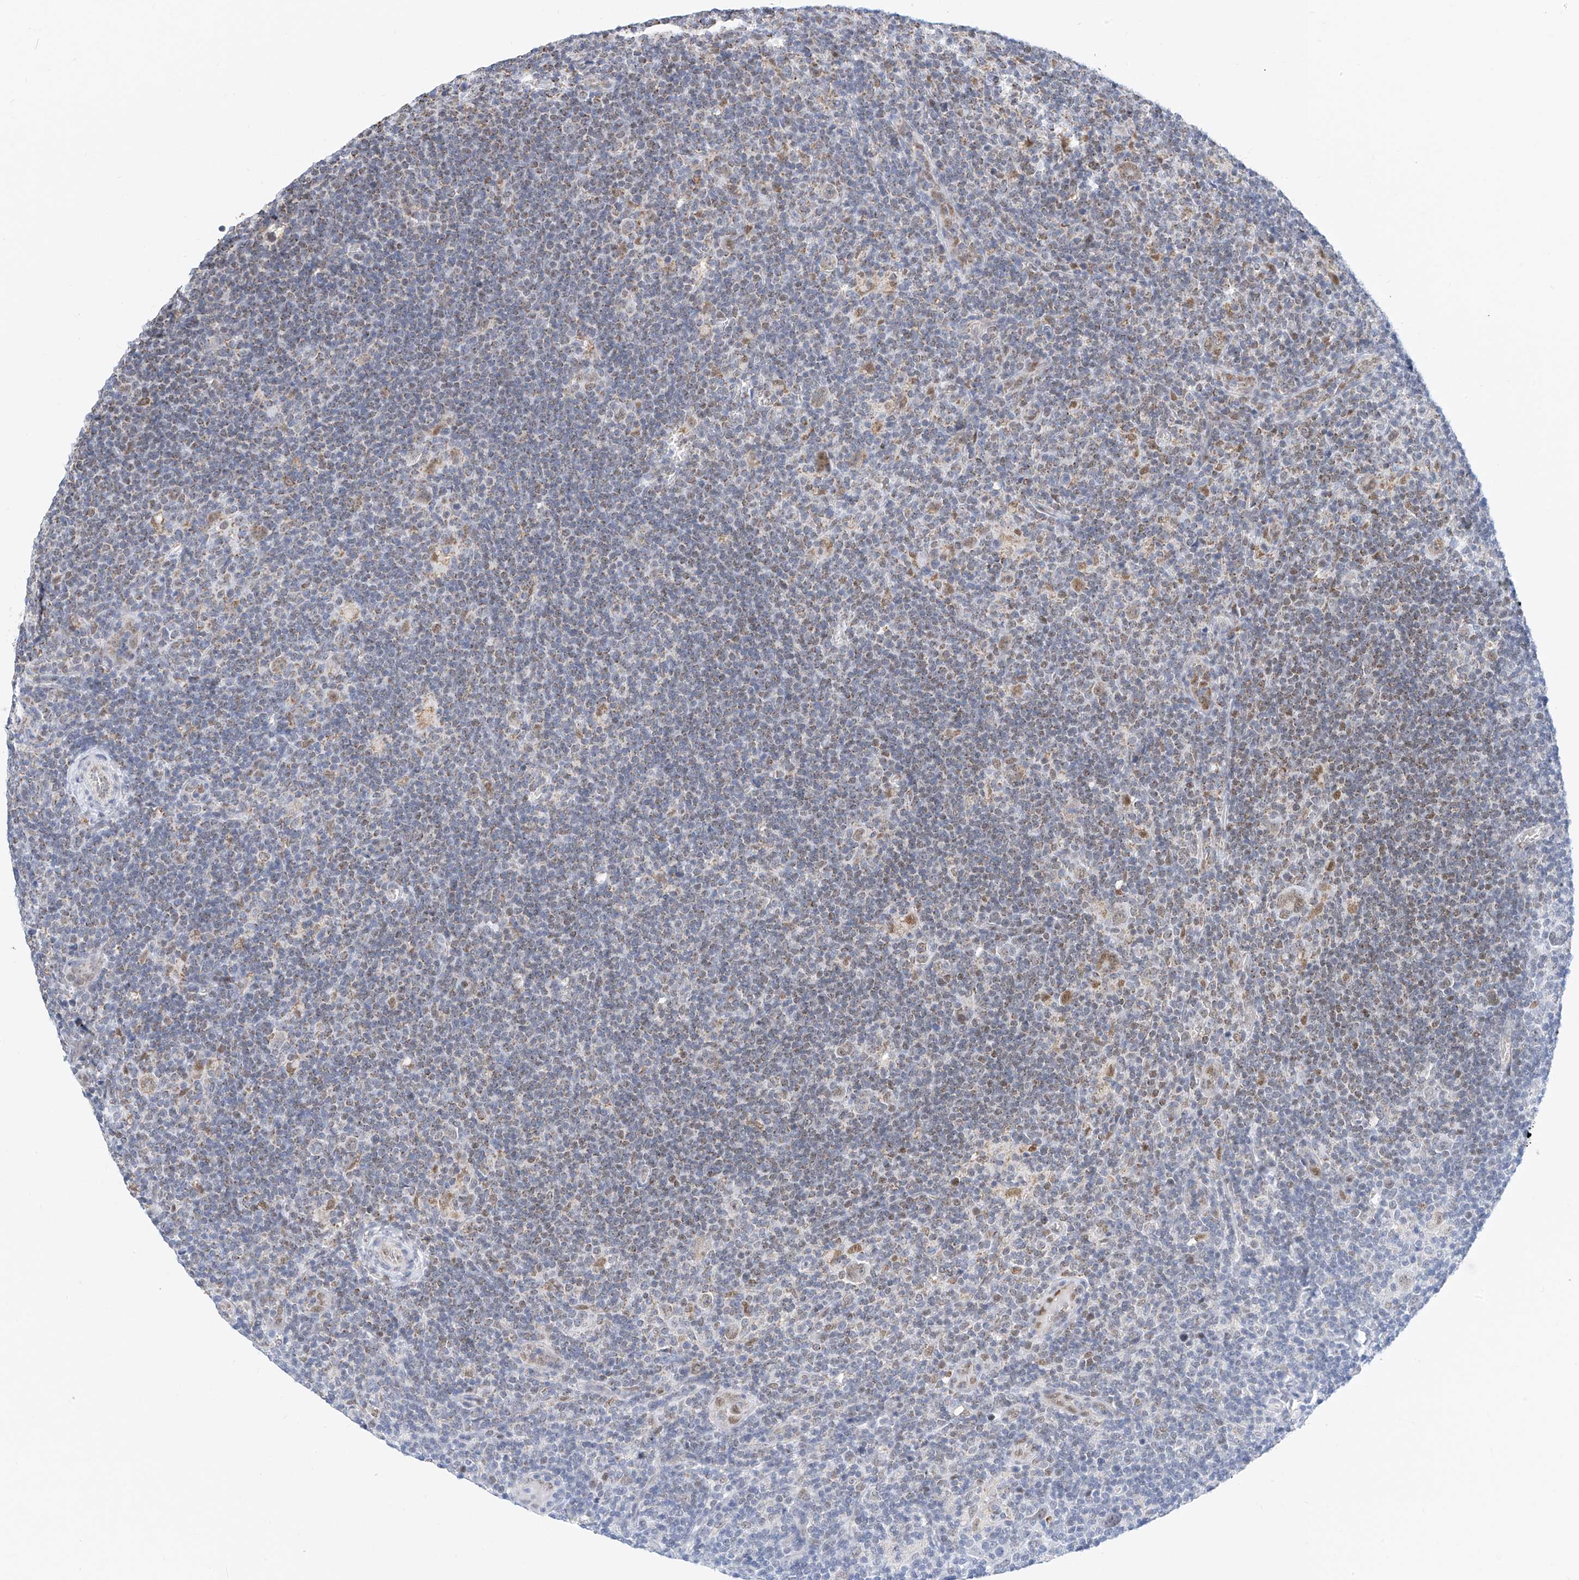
{"staining": {"intensity": "weak", "quantity": "<25%", "location": "cytoplasmic/membranous"}, "tissue": "lymphoma", "cell_type": "Tumor cells", "image_type": "cancer", "snomed": [{"axis": "morphology", "description": "Hodgkin's disease, NOS"}, {"axis": "topography", "description": "Lymph node"}], "caption": "Immunohistochemistry micrograph of lymphoma stained for a protein (brown), which displays no staining in tumor cells.", "gene": "NALCN", "patient": {"sex": "female", "age": 57}}